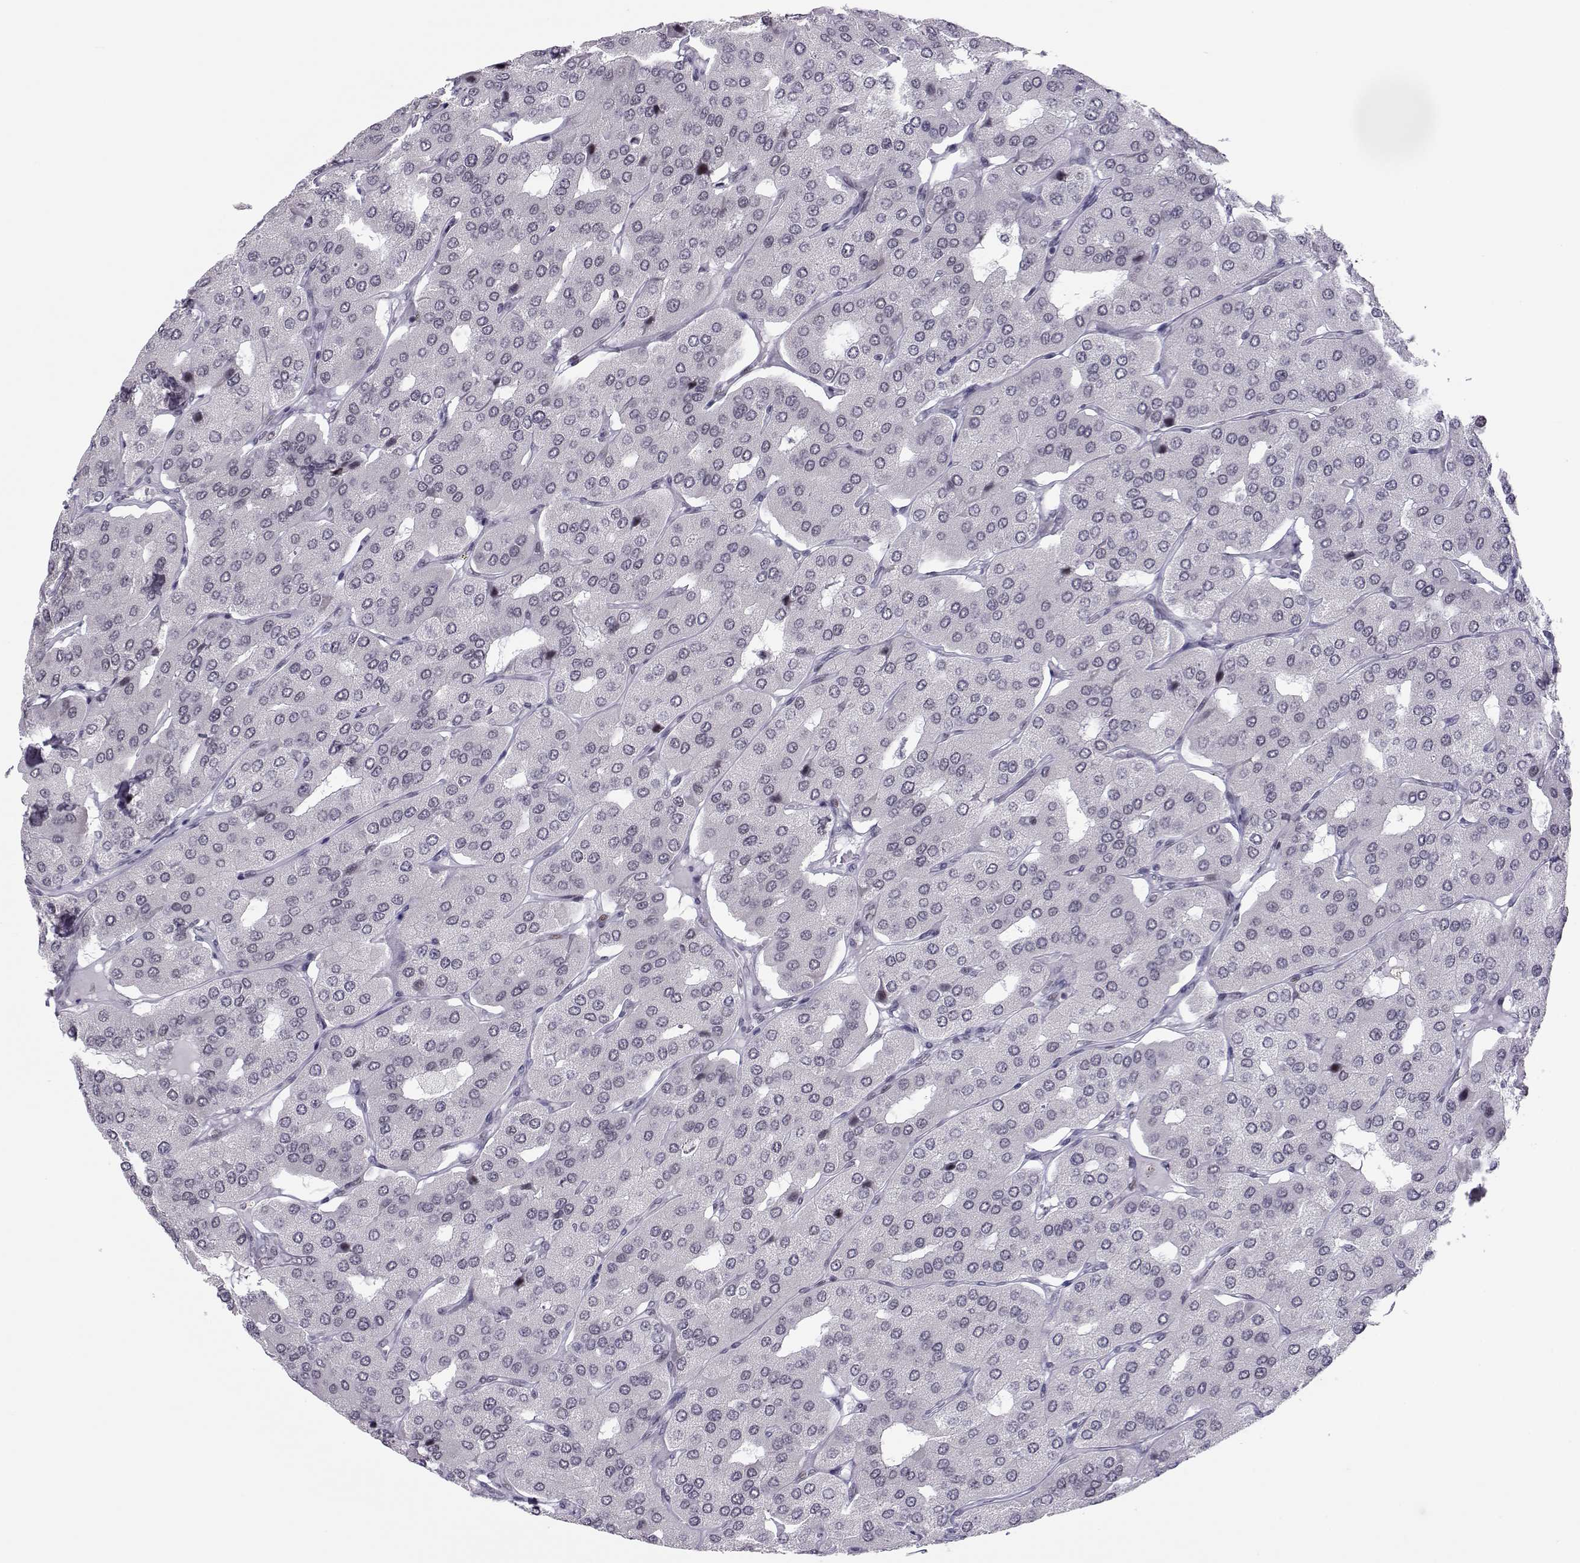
{"staining": {"intensity": "negative", "quantity": "none", "location": "none"}, "tissue": "parathyroid gland", "cell_type": "Glandular cells", "image_type": "normal", "snomed": [{"axis": "morphology", "description": "Normal tissue, NOS"}, {"axis": "morphology", "description": "Adenoma, NOS"}, {"axis": "topography", "description": "Parathyroid gland"}], "caption": "DAB (3,3'-diaminobenzidine) immunohistochemical staining of normal parathyroid gland demonstrates no significant expression in glandular cells. (DAB IHC visualized using brightfield microscopy, high magnification).", "gene": "SIX6", "patient": {"sex": "female", "age": 86}}